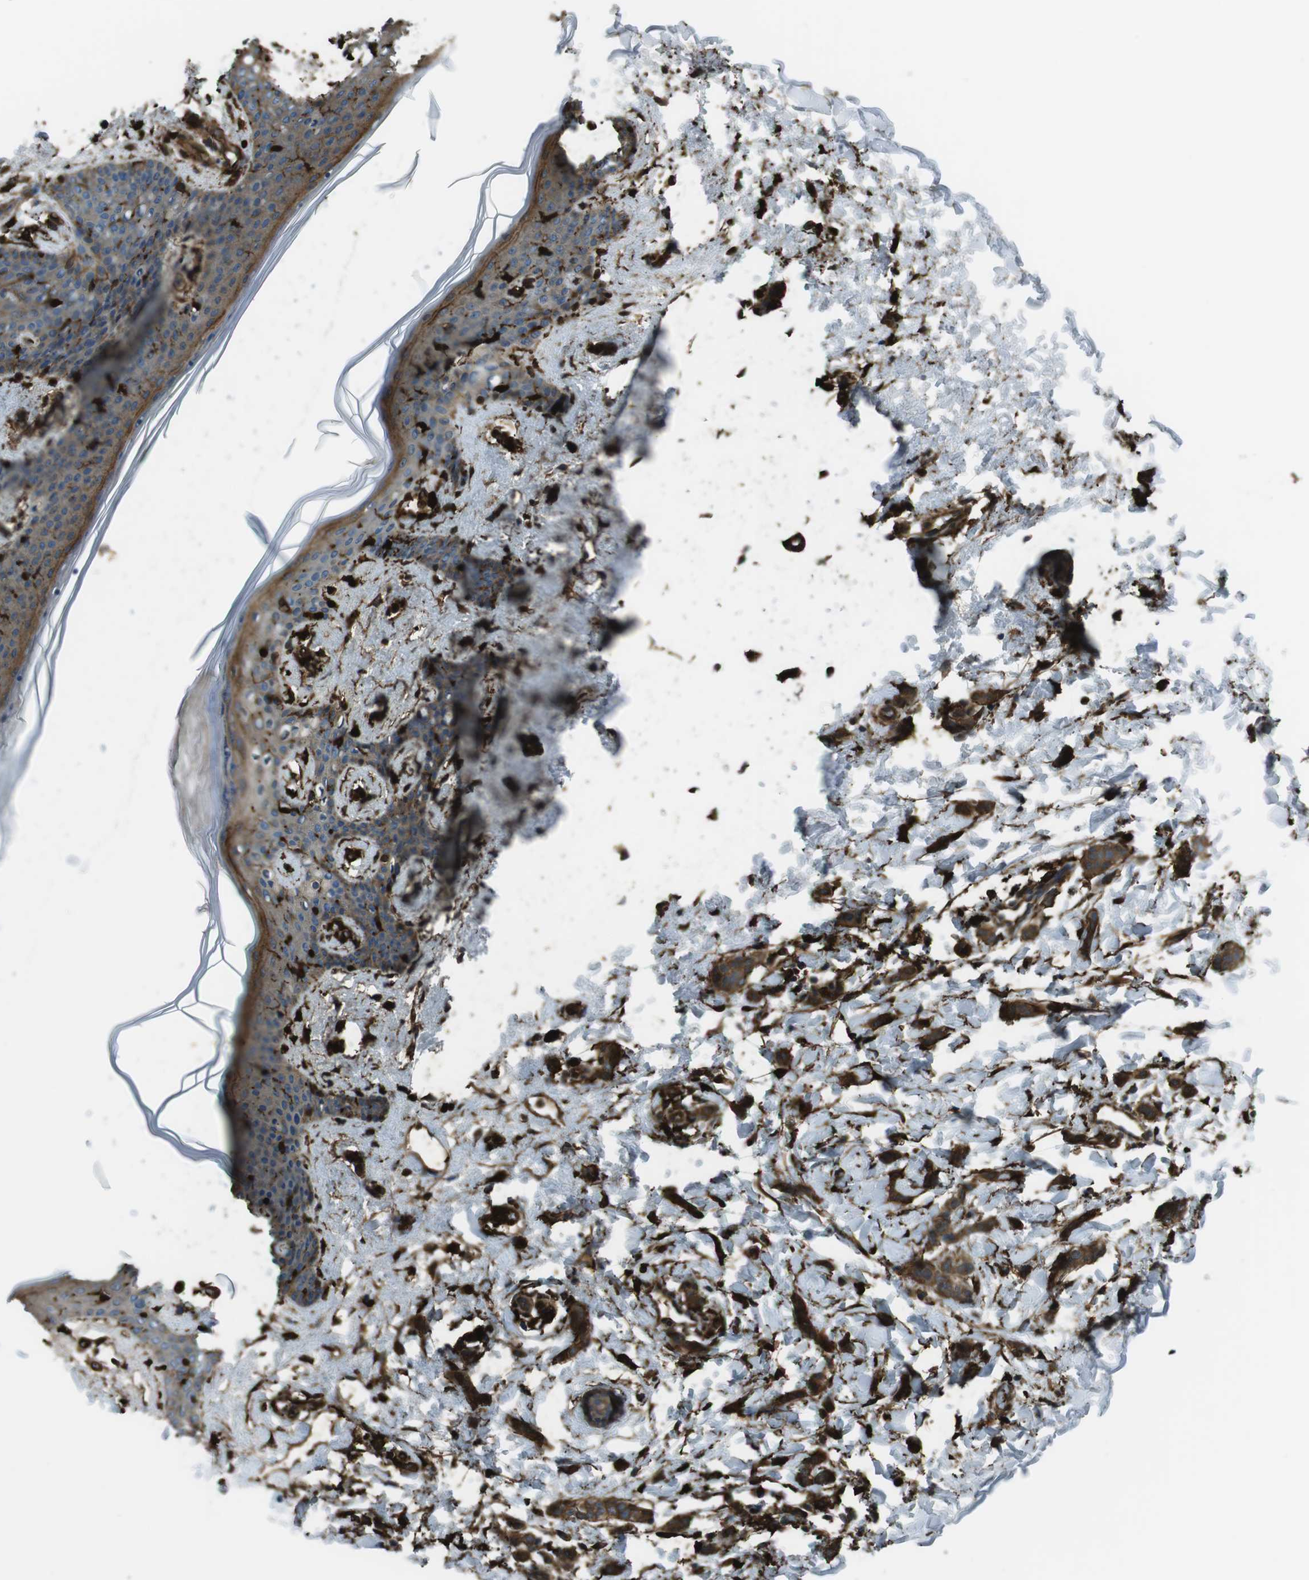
{"staining": {"intensity": "moderate", "quantity": ">75%", "location": "cytoplasmic/membranous"}, "tissue": "breast cancer", "cell_type": "Tumor cells", "image_type": "cancer", "snomed": [{"axis": "morphology", "description": "Lobular carcinoma"}, {"axis": "topography", "description": "Skin"}, {"axis": "topography", "description": "Breast"}], "caption": "This is a photomicrograph of IHC staining of breast cancer (lobular carcinoma), which shows moderate staining in the cytoplasmic/membranous of tumor cells.", "gene": "SFT2D1", "patient": {"sex": "female", "age": 46}}